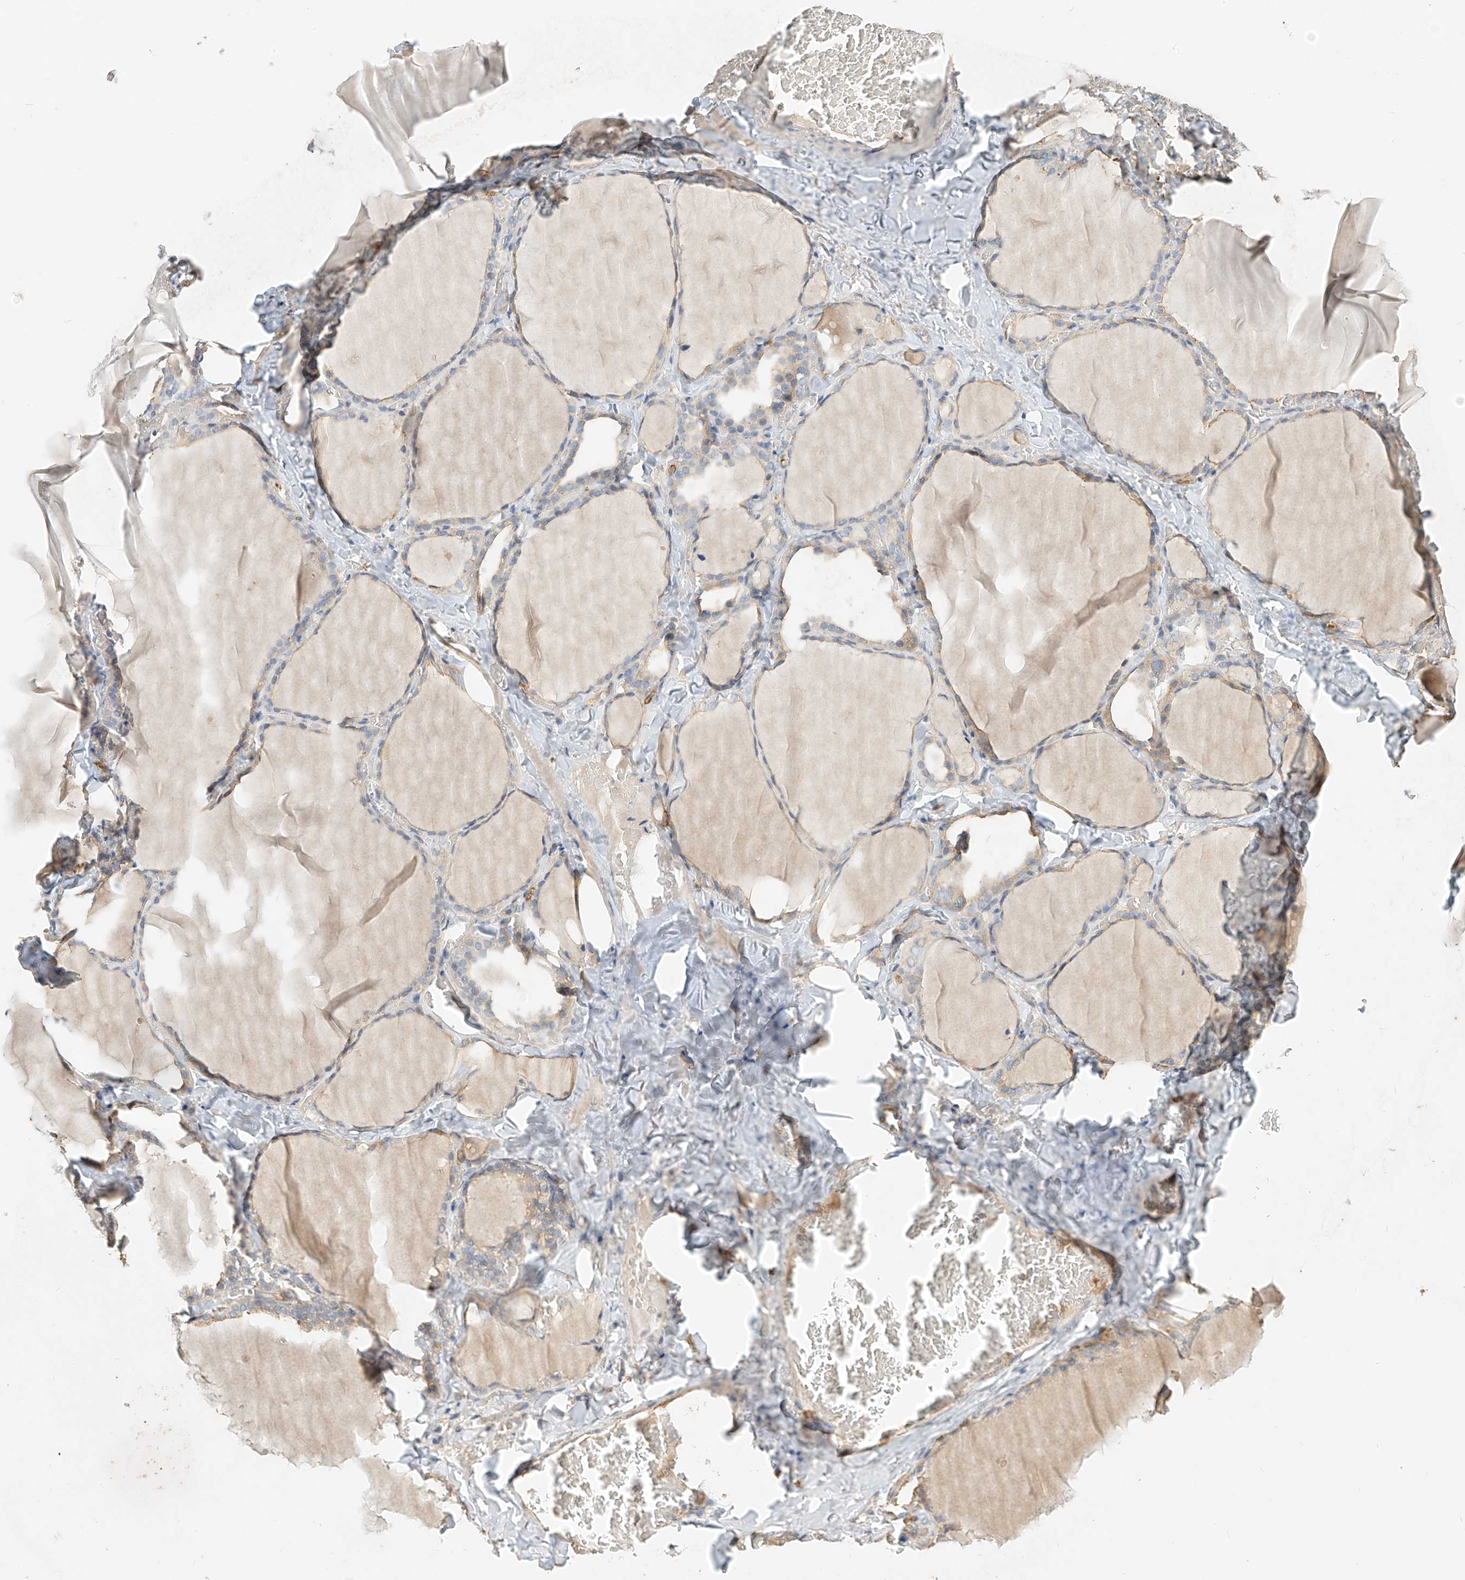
{"staining": {"intensity": "weak", "quantity": "25%-75%", "location": "cytoplasmic/membranous"}, "tissue": "thyroid gland", "cell_type": "Glandular cells", "image_type": "normal", "snomed": [{"axis": "morphology", "description": "Normal tissue, NOS"}, {"axis": "topography", "description": "Thyroid gland"}], "caption": "The micrograph shows staining of normal thyroid gland, revealing weak cytoplasmic/membranous protein positivity (brown color) within glandular cells.", "gene": "OFD1", "patient": {"sex": "female", "age": 22}}